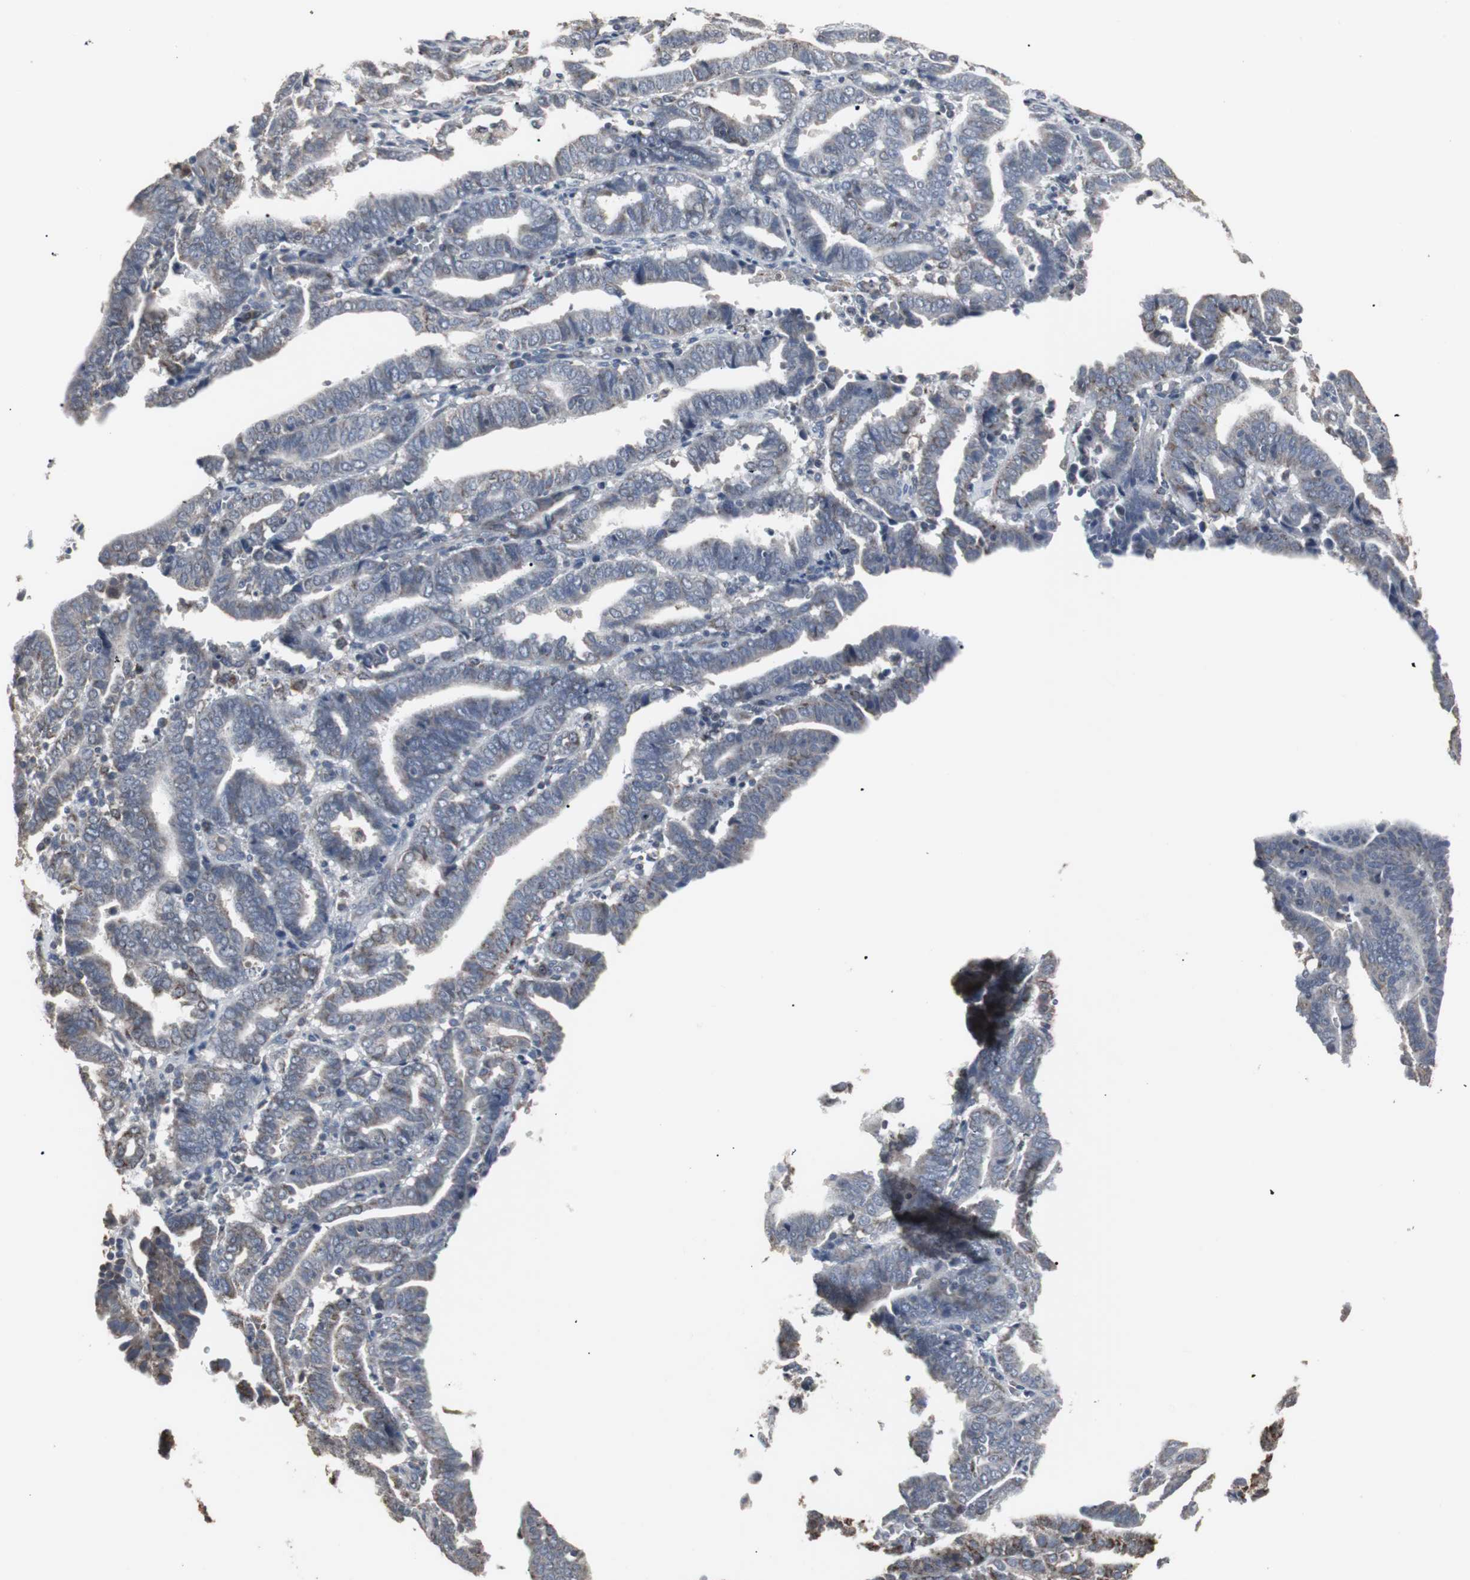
{"staining": {"intensity": "weak", "quantity": ">75%", "location": "cytoplasmic/membranous"}, "tissue": "endometrial cancer", "cell_type": "Tumor cells", "image_type": "cancer", "snomed": [{"axis": "morphology", "description": "Adenocarcinoma, NOS"}, {"axis": "topography", "description": "Uterus"}], "caption": "Brown immunohistochemical staining in human endometrial adenocarcinoma shows weak cytoplasmic/membranous staining in about >75% of tumor cells. The staining was performed using DAB (3,3'-diaminobenzidine) to visualize the protein expression in brown, while the nuclei were stained in blue with hematoxylin (Magnification: 20x).", "gene": "ACAA1", "patient": {"sex": "female", "age": 83}}